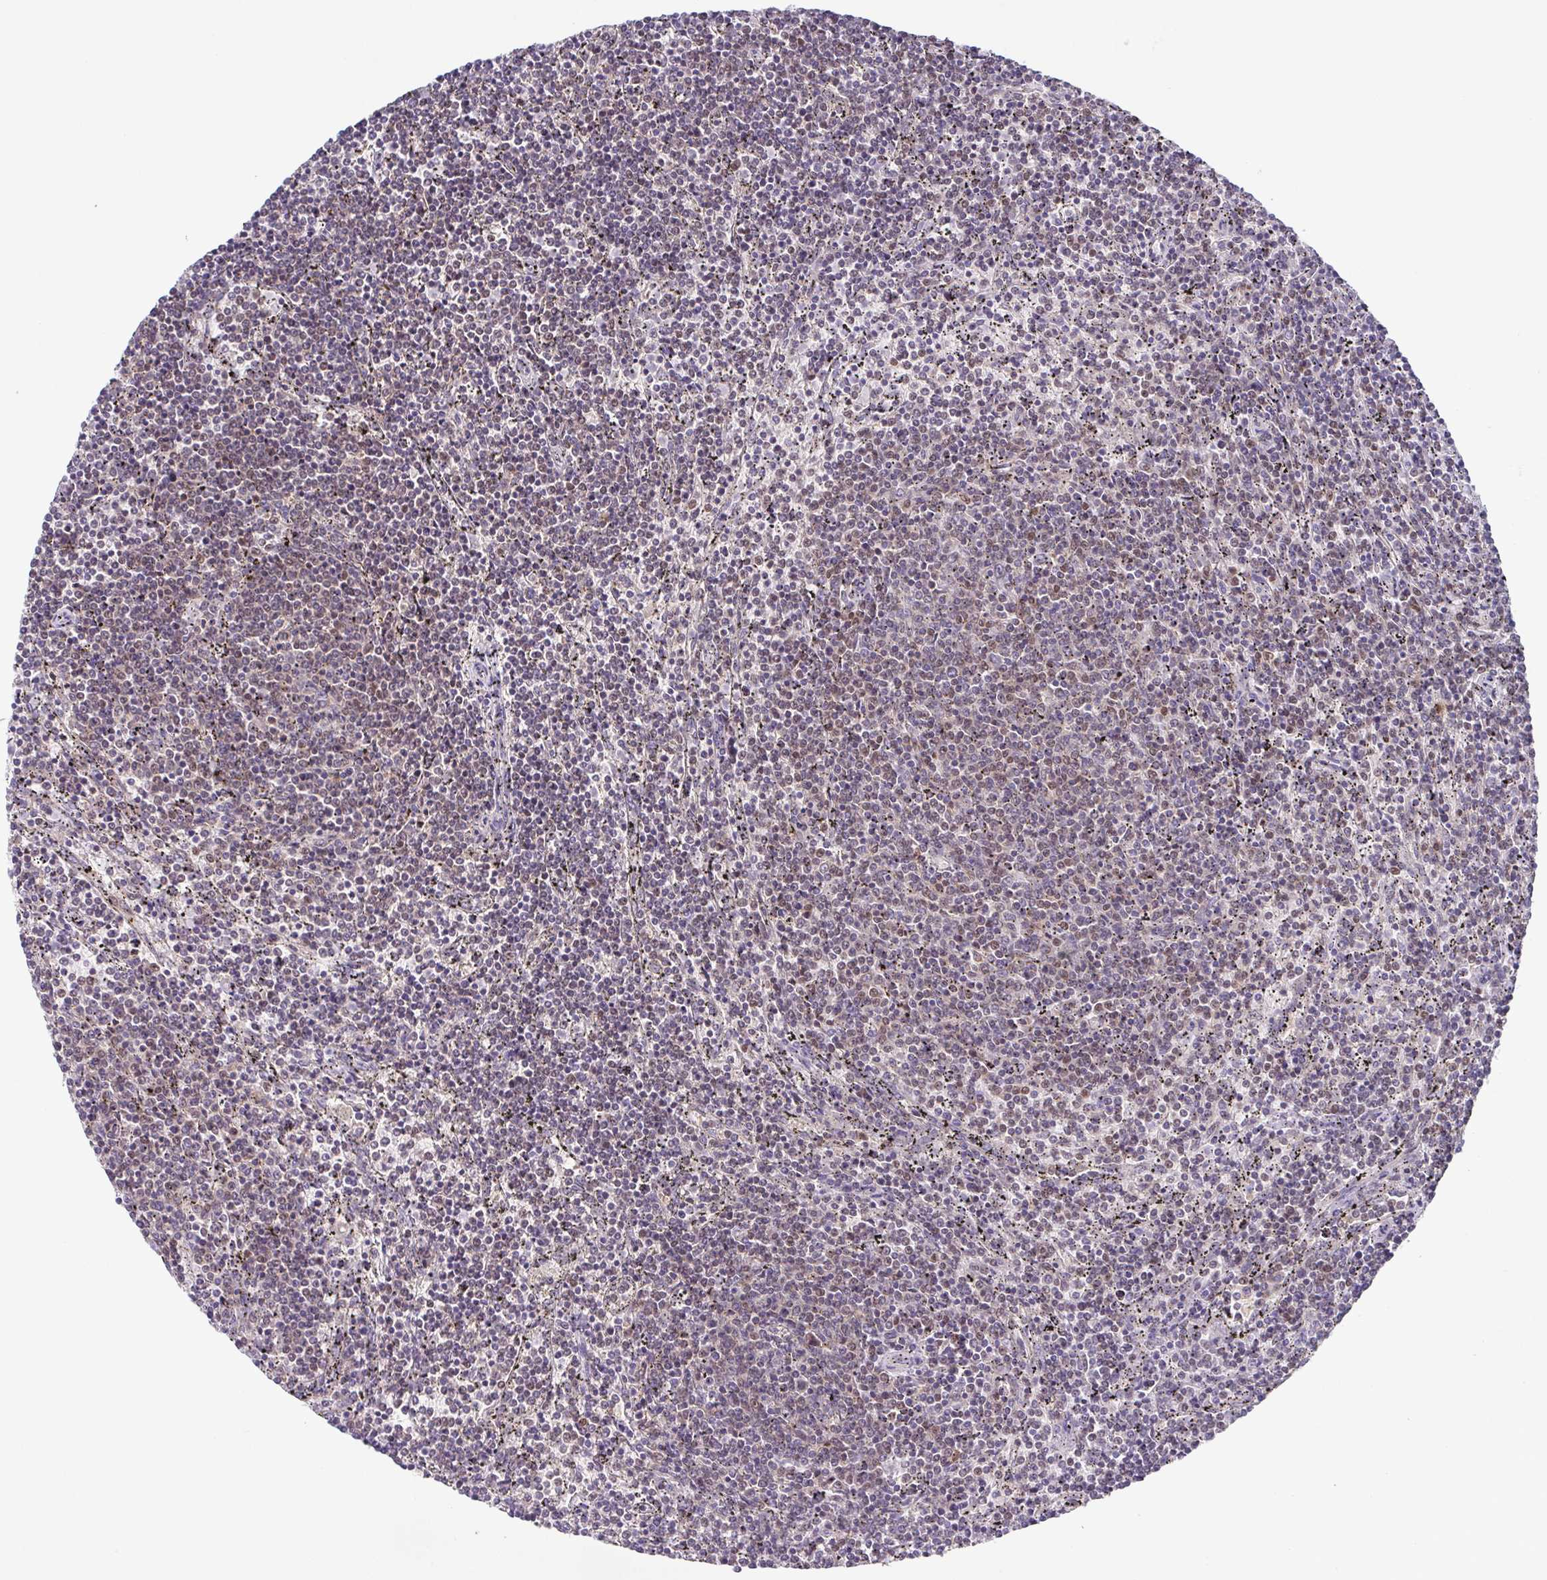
{"staining": {"intensity": "negative", "quantity": "none", "location": "none"}, "tissue": "lymphoma", "cell_type": "Tumor cells", "image_type": "cancer", "snomed": [{"axis": "morphology", "description": "Malignant lymphoma, non-Hodgkin's type, Low grade"}, {"axis": "topography", "description": "Spleen"}], "caption": "Immunohistochemistry (IHC) of human low-grade malignant lymphoma, non-Hodgkin's type reveals no staining in tumor cells.", "gene": "UBE2Q1", "patient": {"sex": "female", "age": 50}}